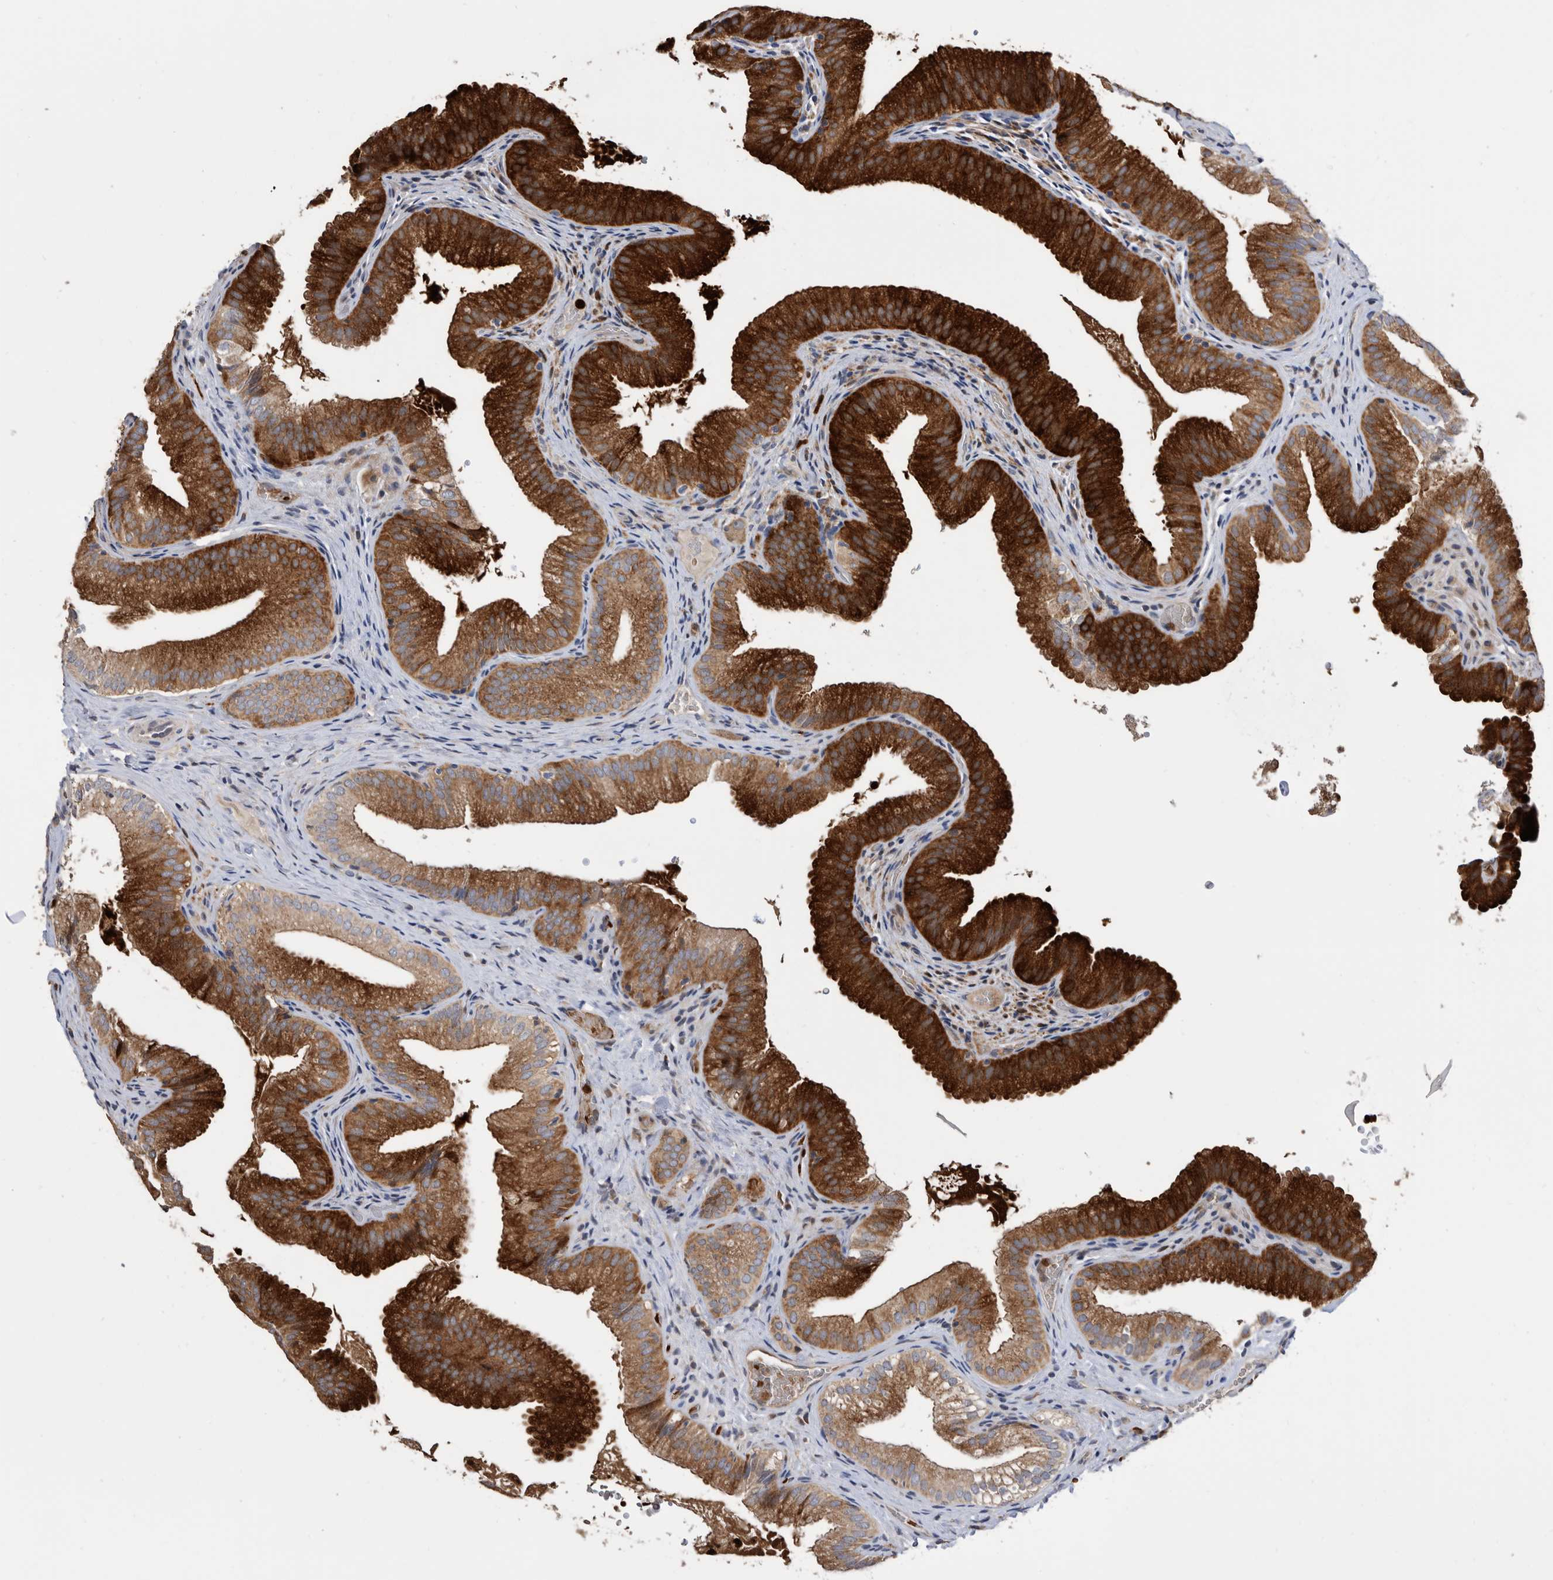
{"staining": {"intensity": "strong", "quantity": ">75%", "location": "cytoplasmic/membranous"}, "tissue": "gallbladder", "cell_type": "Glandular cells", "image_type": "normal", "snomed": [{"axis": "morphology", "description": "Normal tissue, NOS"}, {"axis": "topography", "description": "Gallbladder"}], "caption": "High-power microscopy captured an immunohistochemistry photomicrograph of unremarkable gallbladder, revealing strong cytoplasmic/membranous expression in approximately >75% of glandular cells. (Brightfield microscopy of DAB IHC at high magnification).", "gene": "CRISPLD2", "patient": {"sex": "female", "age": 30}}